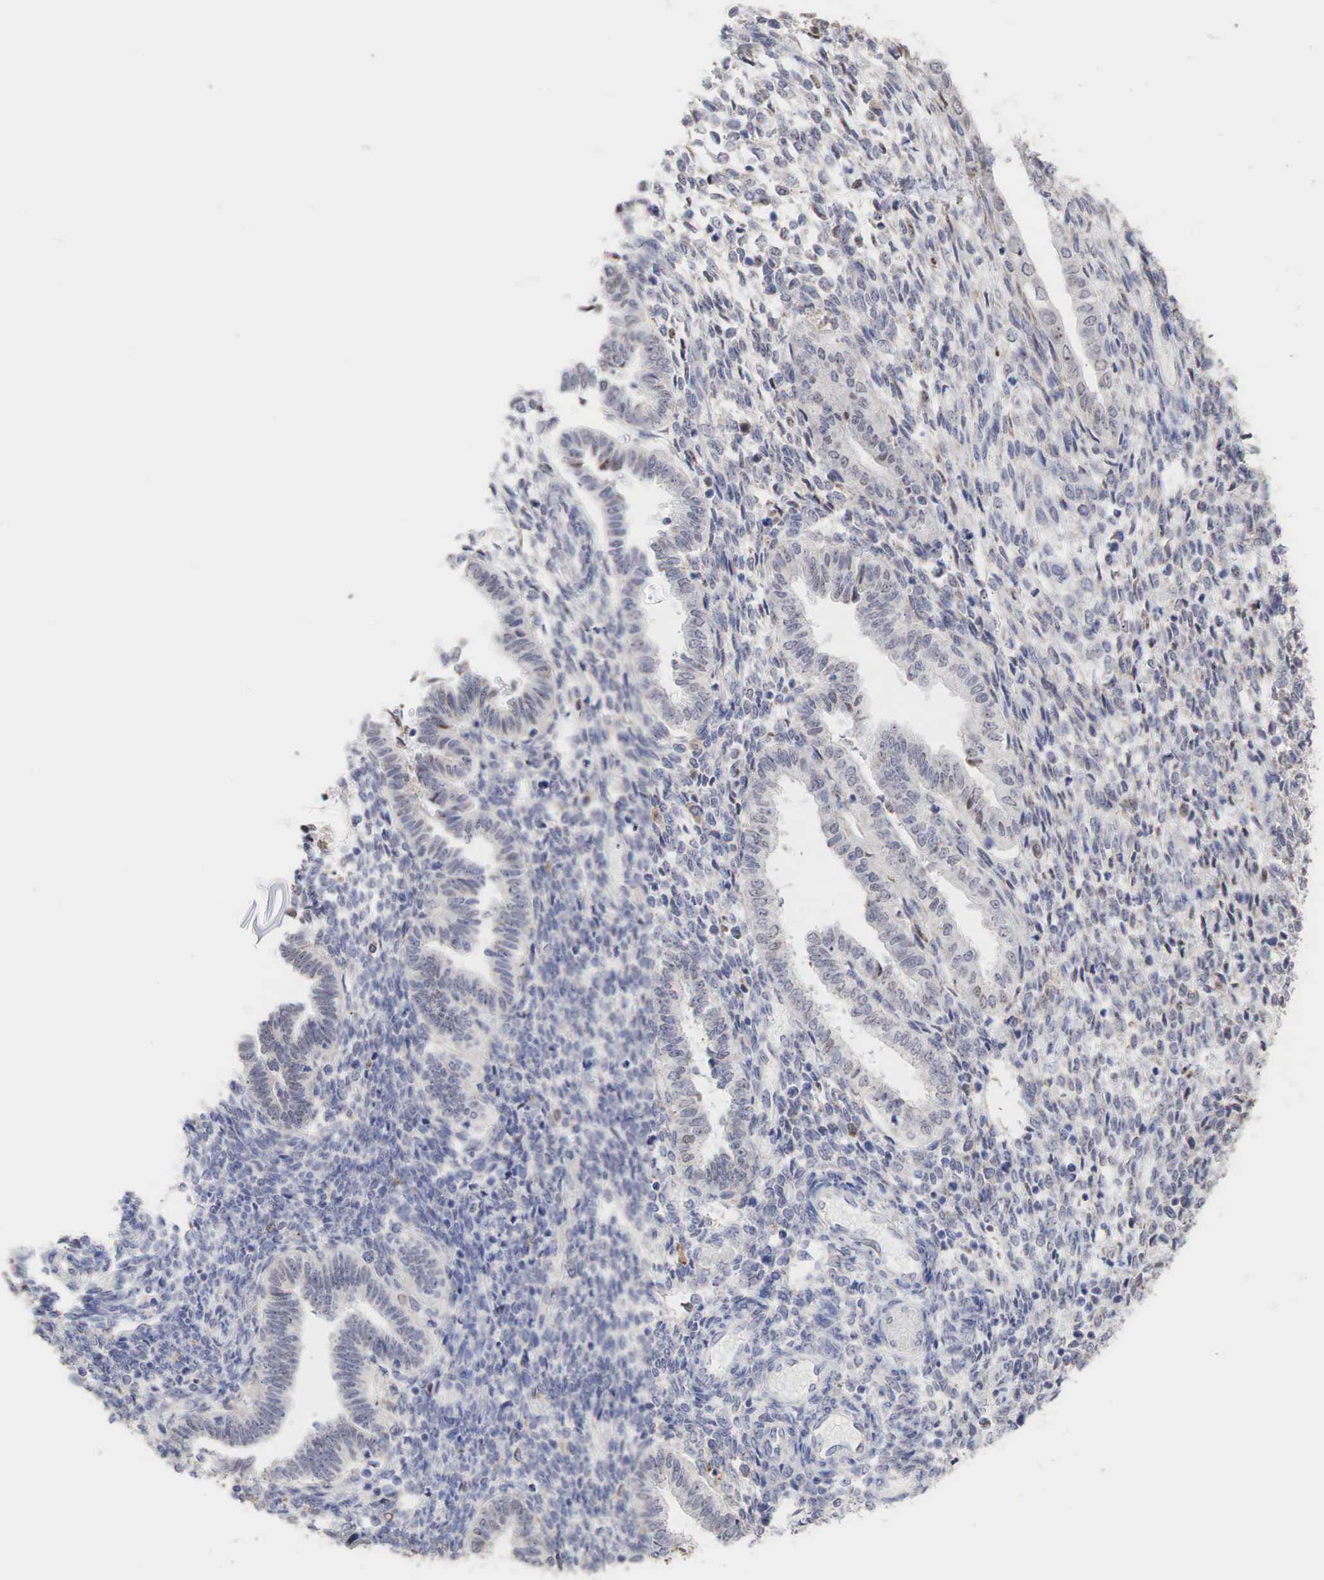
{"staining": {"intensity": "weak", "quantity": "<25%", "location": "nuclear"}, "tissue": "endometrium", "cell_type": "Cells in endometrial stroma", "image_type": "normal", "snomed": [{"axis": "morphology", "description": "Normal tissue, NOS"}, {"axis": "topography", "description": "Endometrium"}], "caption": "The IHC micrograph has no significant staining in cells in endometrial stroma of endometrium.", "gene": "DKC1", "patient": {"sex": "female", "age": 36}}